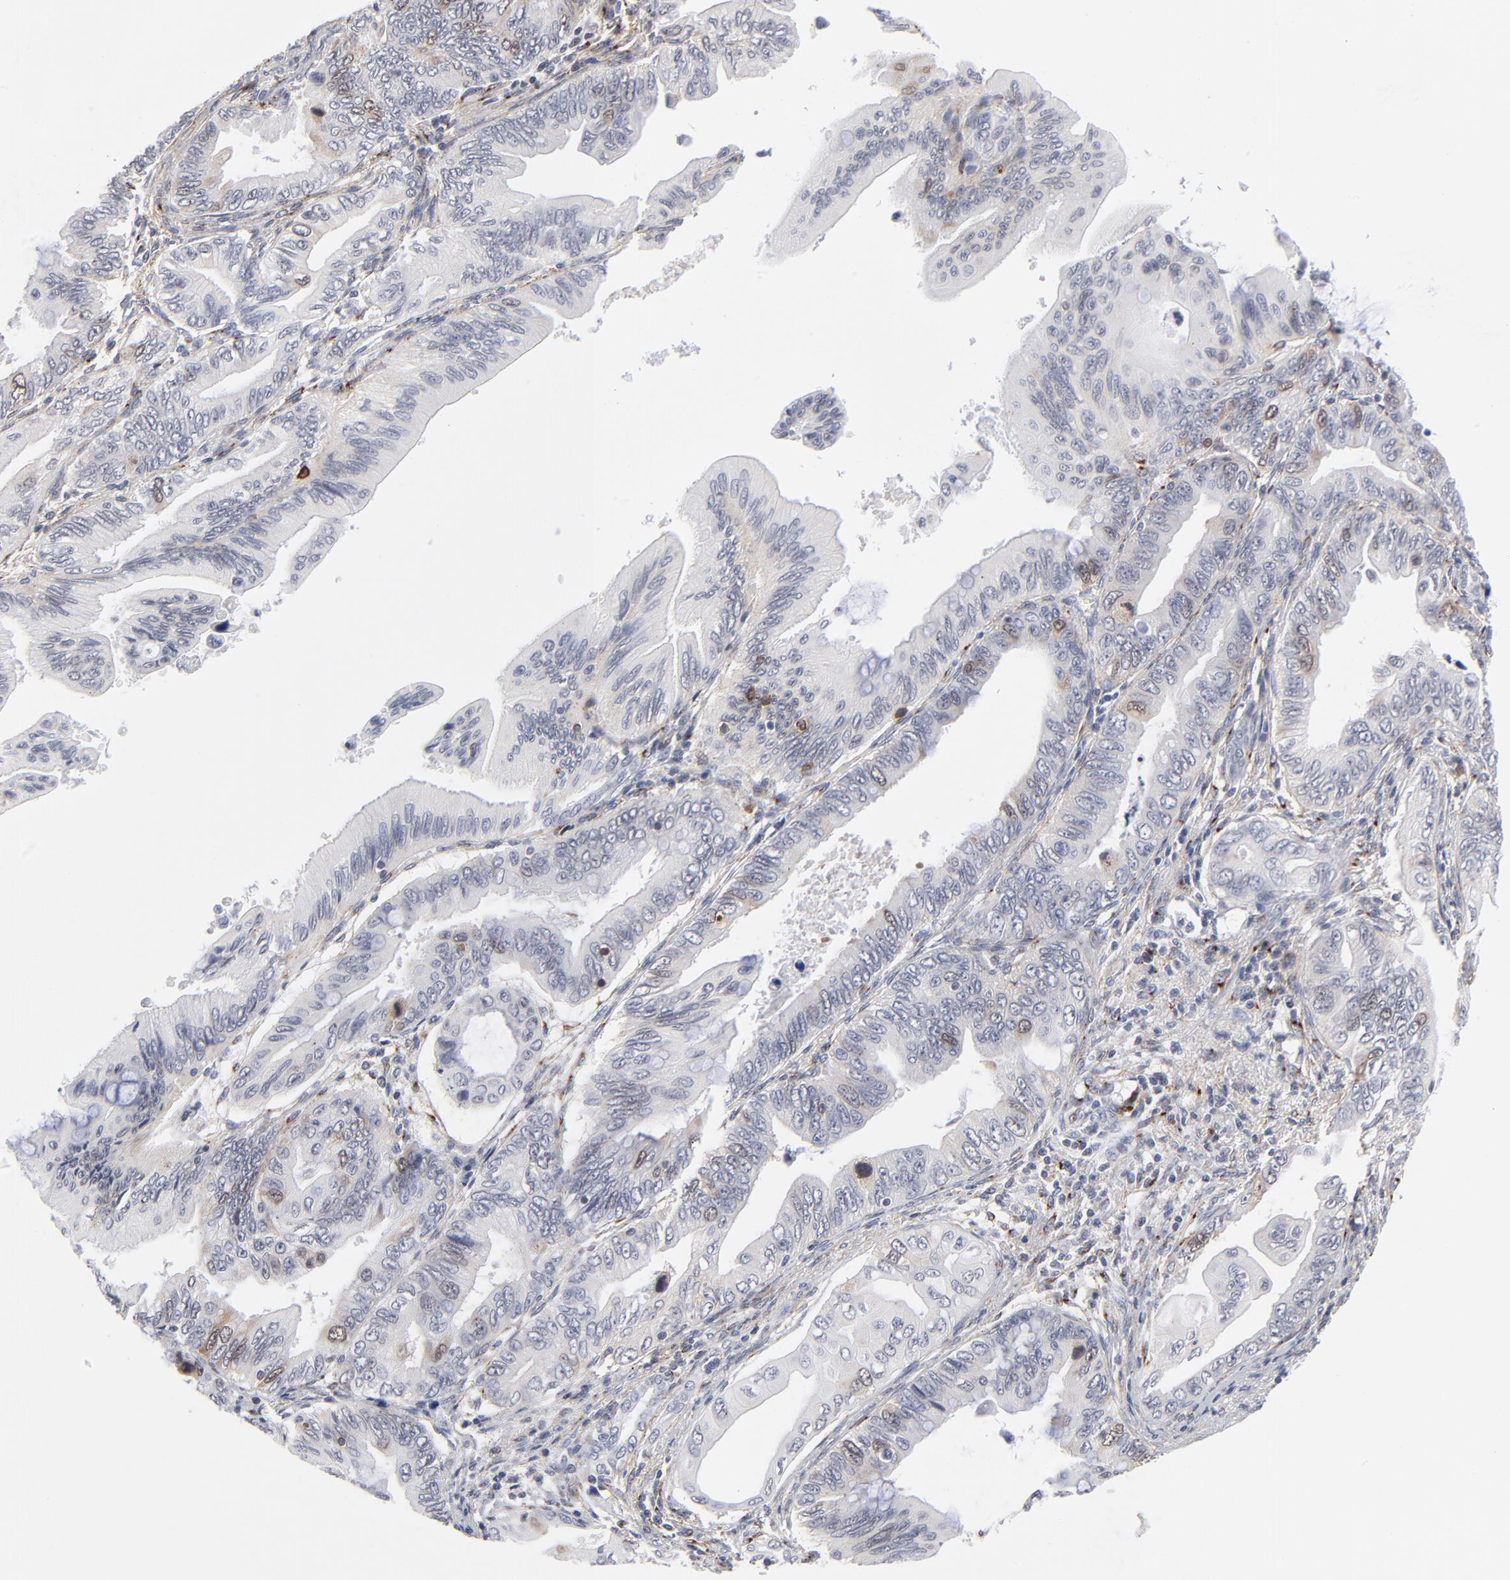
{"staining": {"intensity": "weak", "quantity": "<25%", "location": "cytoplasmic/membranous,nuclear"}, "tissue": "pancreatic cancer", "cell_type": "Tumor cells", "image_type": "cancer", "snomed": [{"axis": "morphology", "description": "Adenocarcinoma, NOS"}, {"axis": "topography", "description": "Pancreas"}], "caption": "DAB (3,3'-diaminobenzidine) immunohistochemical staining of pancreatic cancer reveals no significant expression in tumor cells. Nuclei are stained in blue.", "gene": "AURKA", "patient": {"sex": "female", "age": 66}}